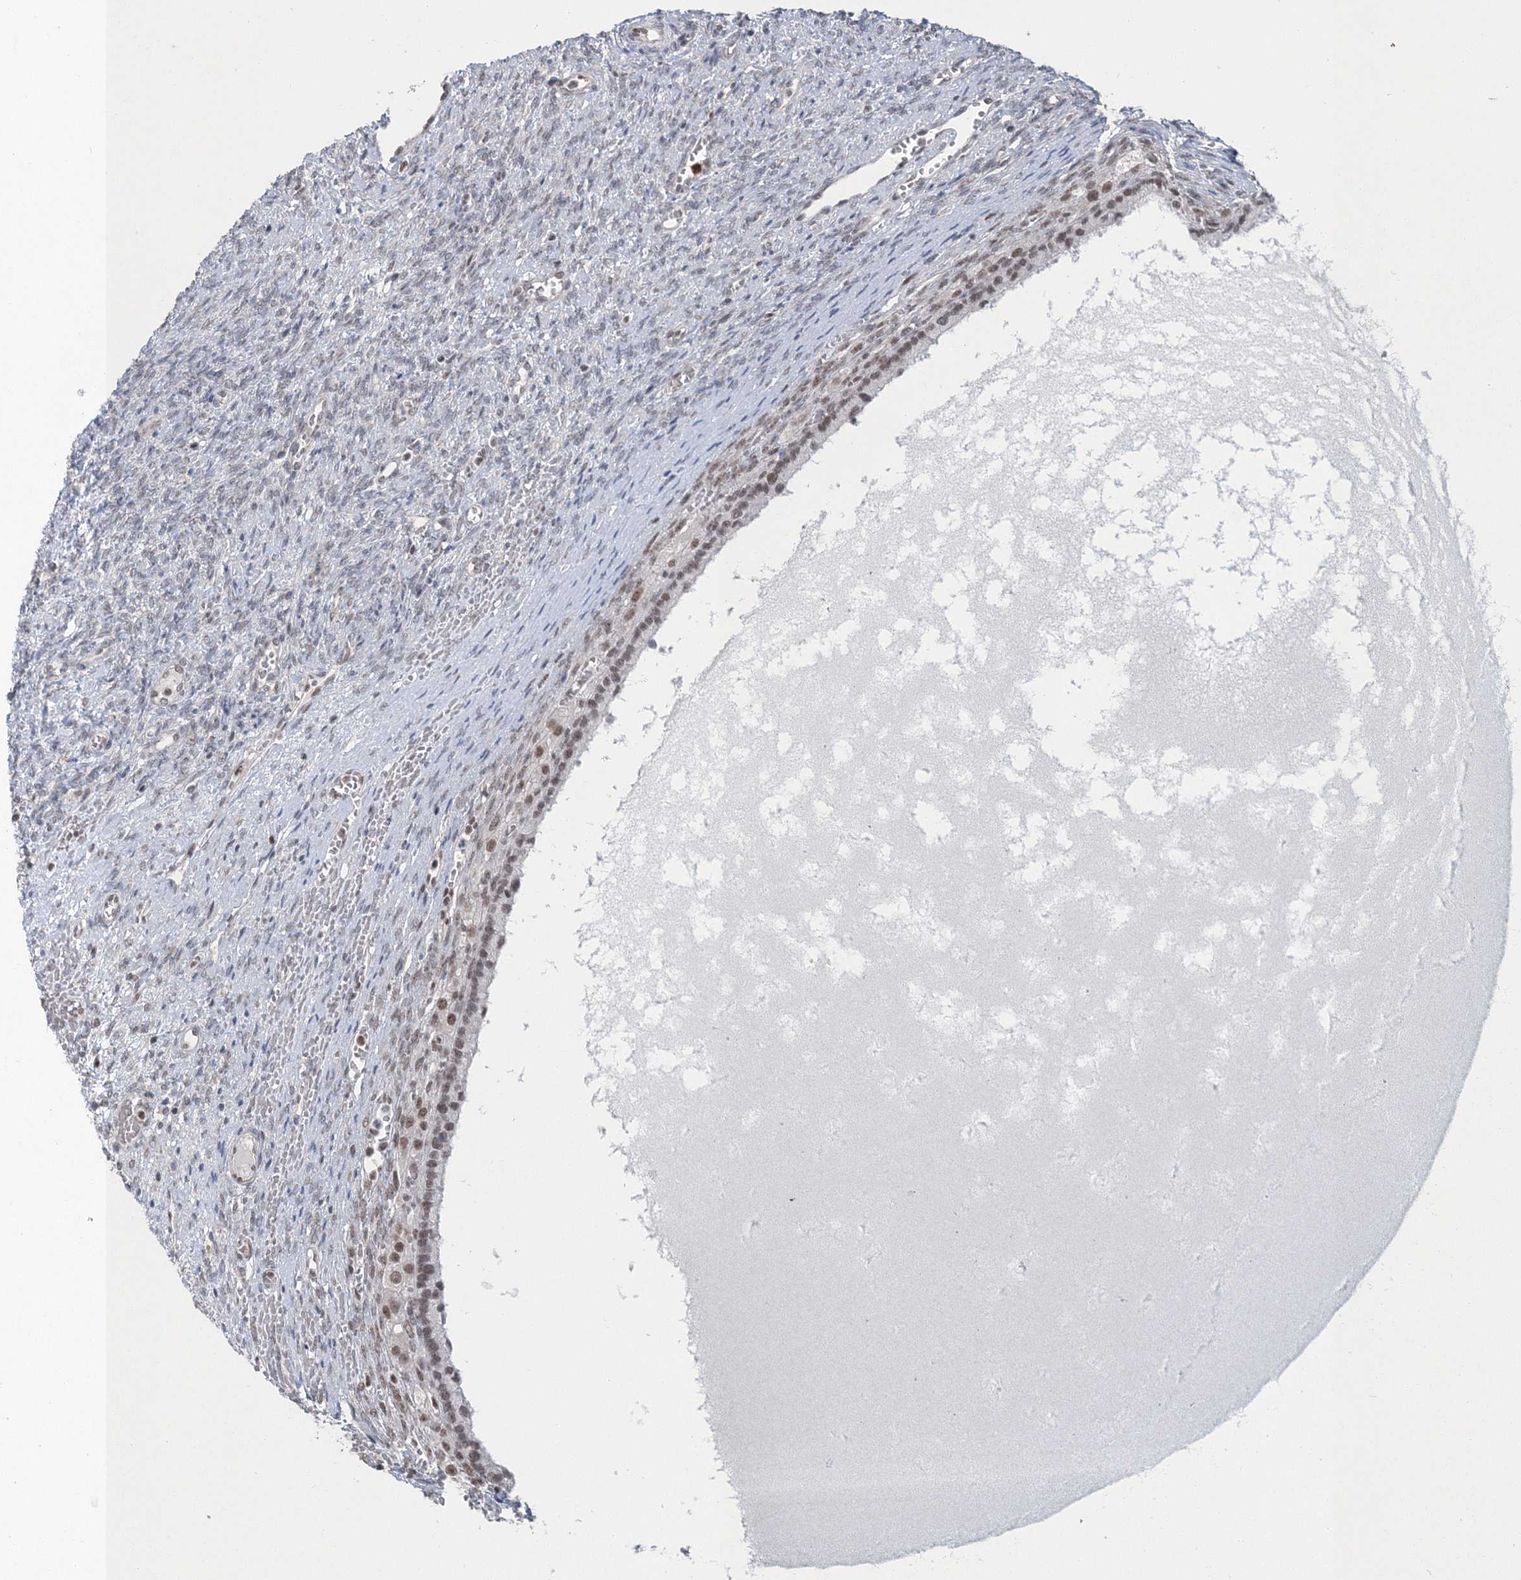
{"staining": {"intensity": "moderate", "quantity": "<25%", "location": "nuclear"}, "tissue": "ovary", "cell_type": "Follicle cells", "image_type": "normal", "snomed": [{"axis": "morphology", "description": "Normal tissue, NOS"}, {"axis": "topography", "description": "Ovary"}], "caption": "DAB immunohistochemical staining of benign human ovary shows moderate nuclear protein staining in approximately <25% of follicle cells. (Stains: DAB in brown, nuclei in blue, Microscopy: brightfield microscopy at high magnification).", "gene": "PDS5A", "patient": {"sex": "female", "age": 41}}